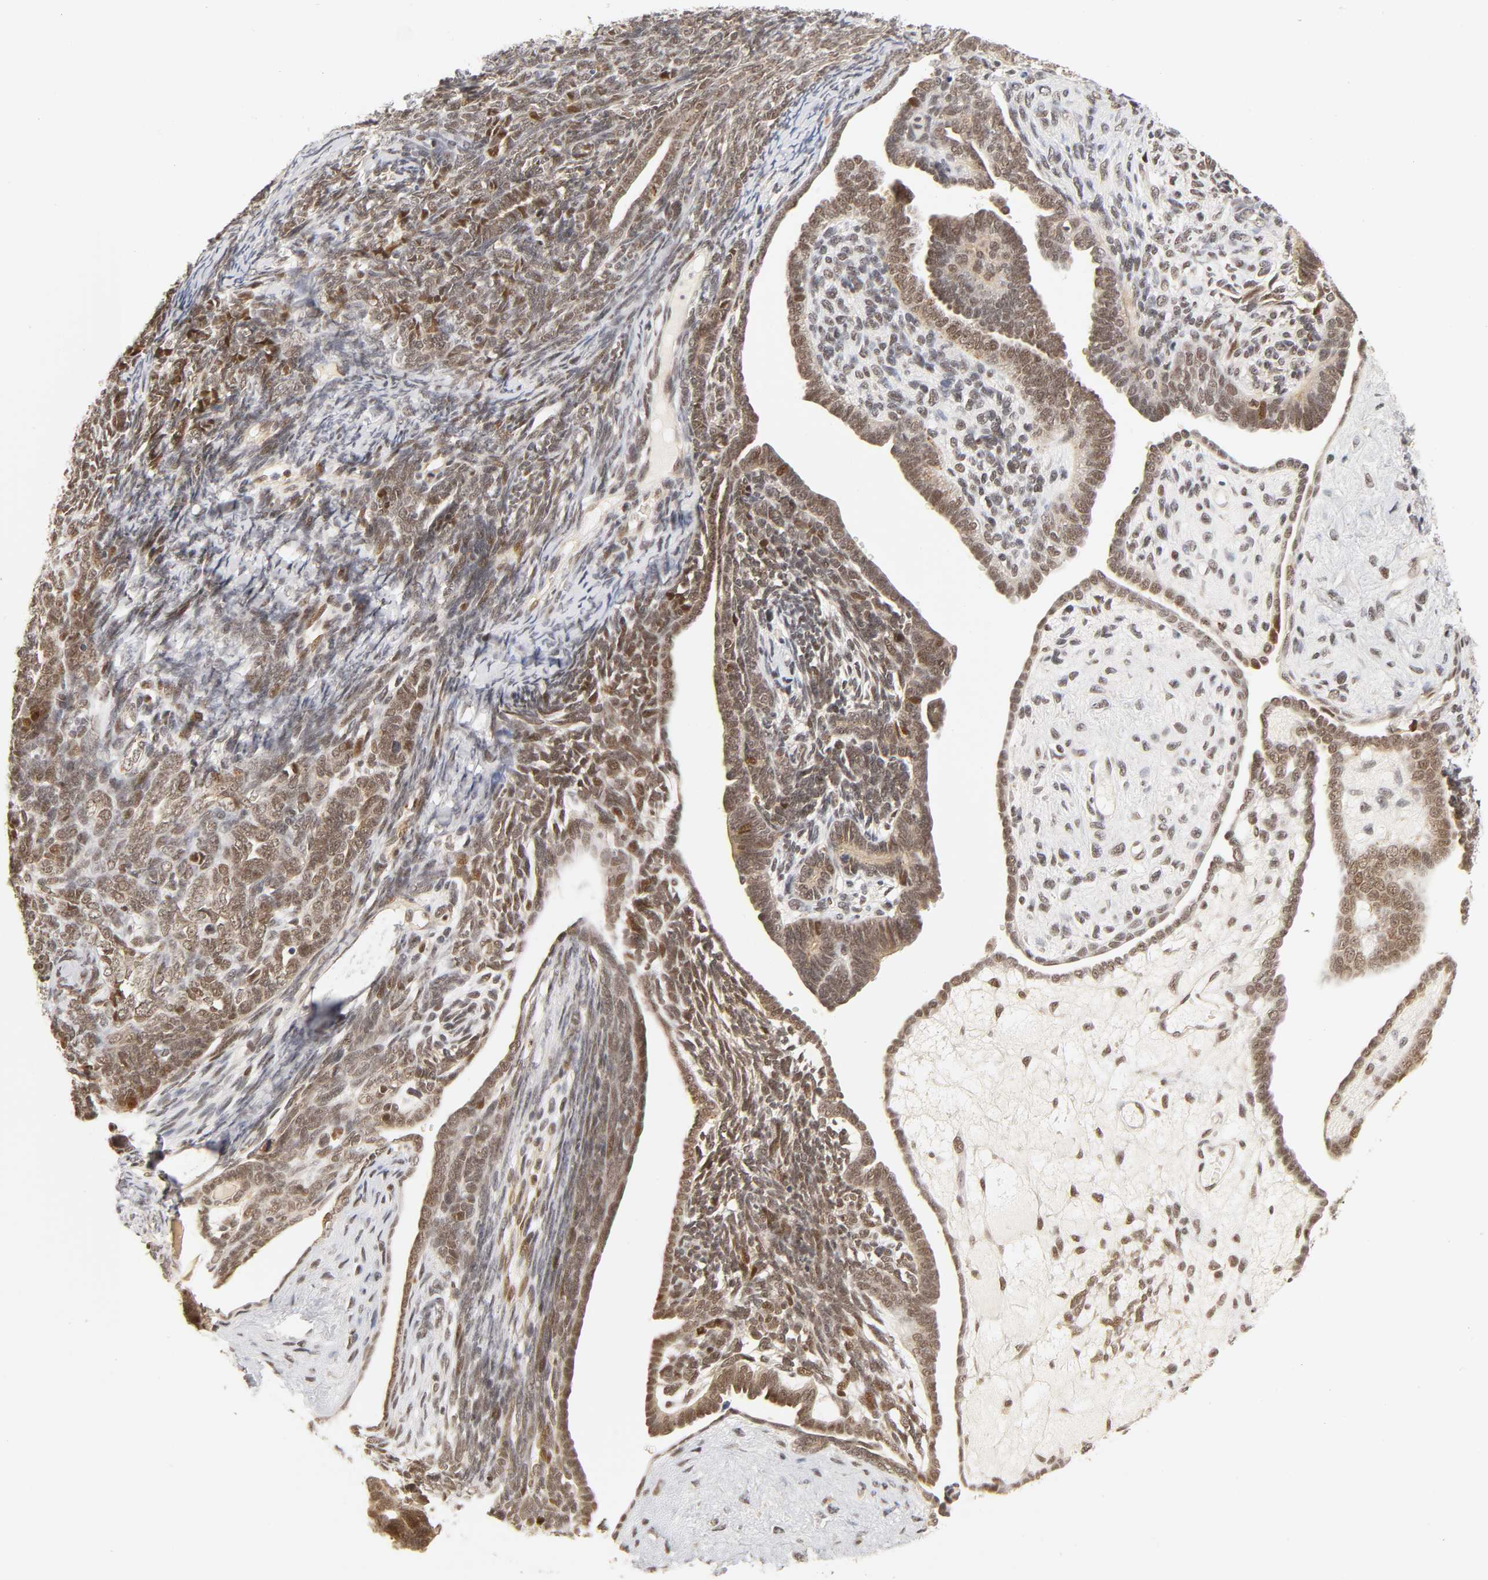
{"staining": {"intensity": "weak", "quantity": "25%-75%", "location": "cytoplasmic/membranous,nuclear"}, "tissue": "endometrial cancer", "cell_type": "Tumor cells", "image_type": "cancer", "snomed": [{"axis": "morphology", "description": "Neoplasm, malignant, NOS"}, {"axis": "topography", "description": "Endometrium"}], "caption": "There is low levels of weak cytoplasmic/membranous and nuclear expression in tumor cells of endometrial cancer (neoplasm (malignant)), as demonstrated by immunohistochemical staining (brown color).", "gene": "TAF10", "patient": {"sex": "female", "age": 74}}